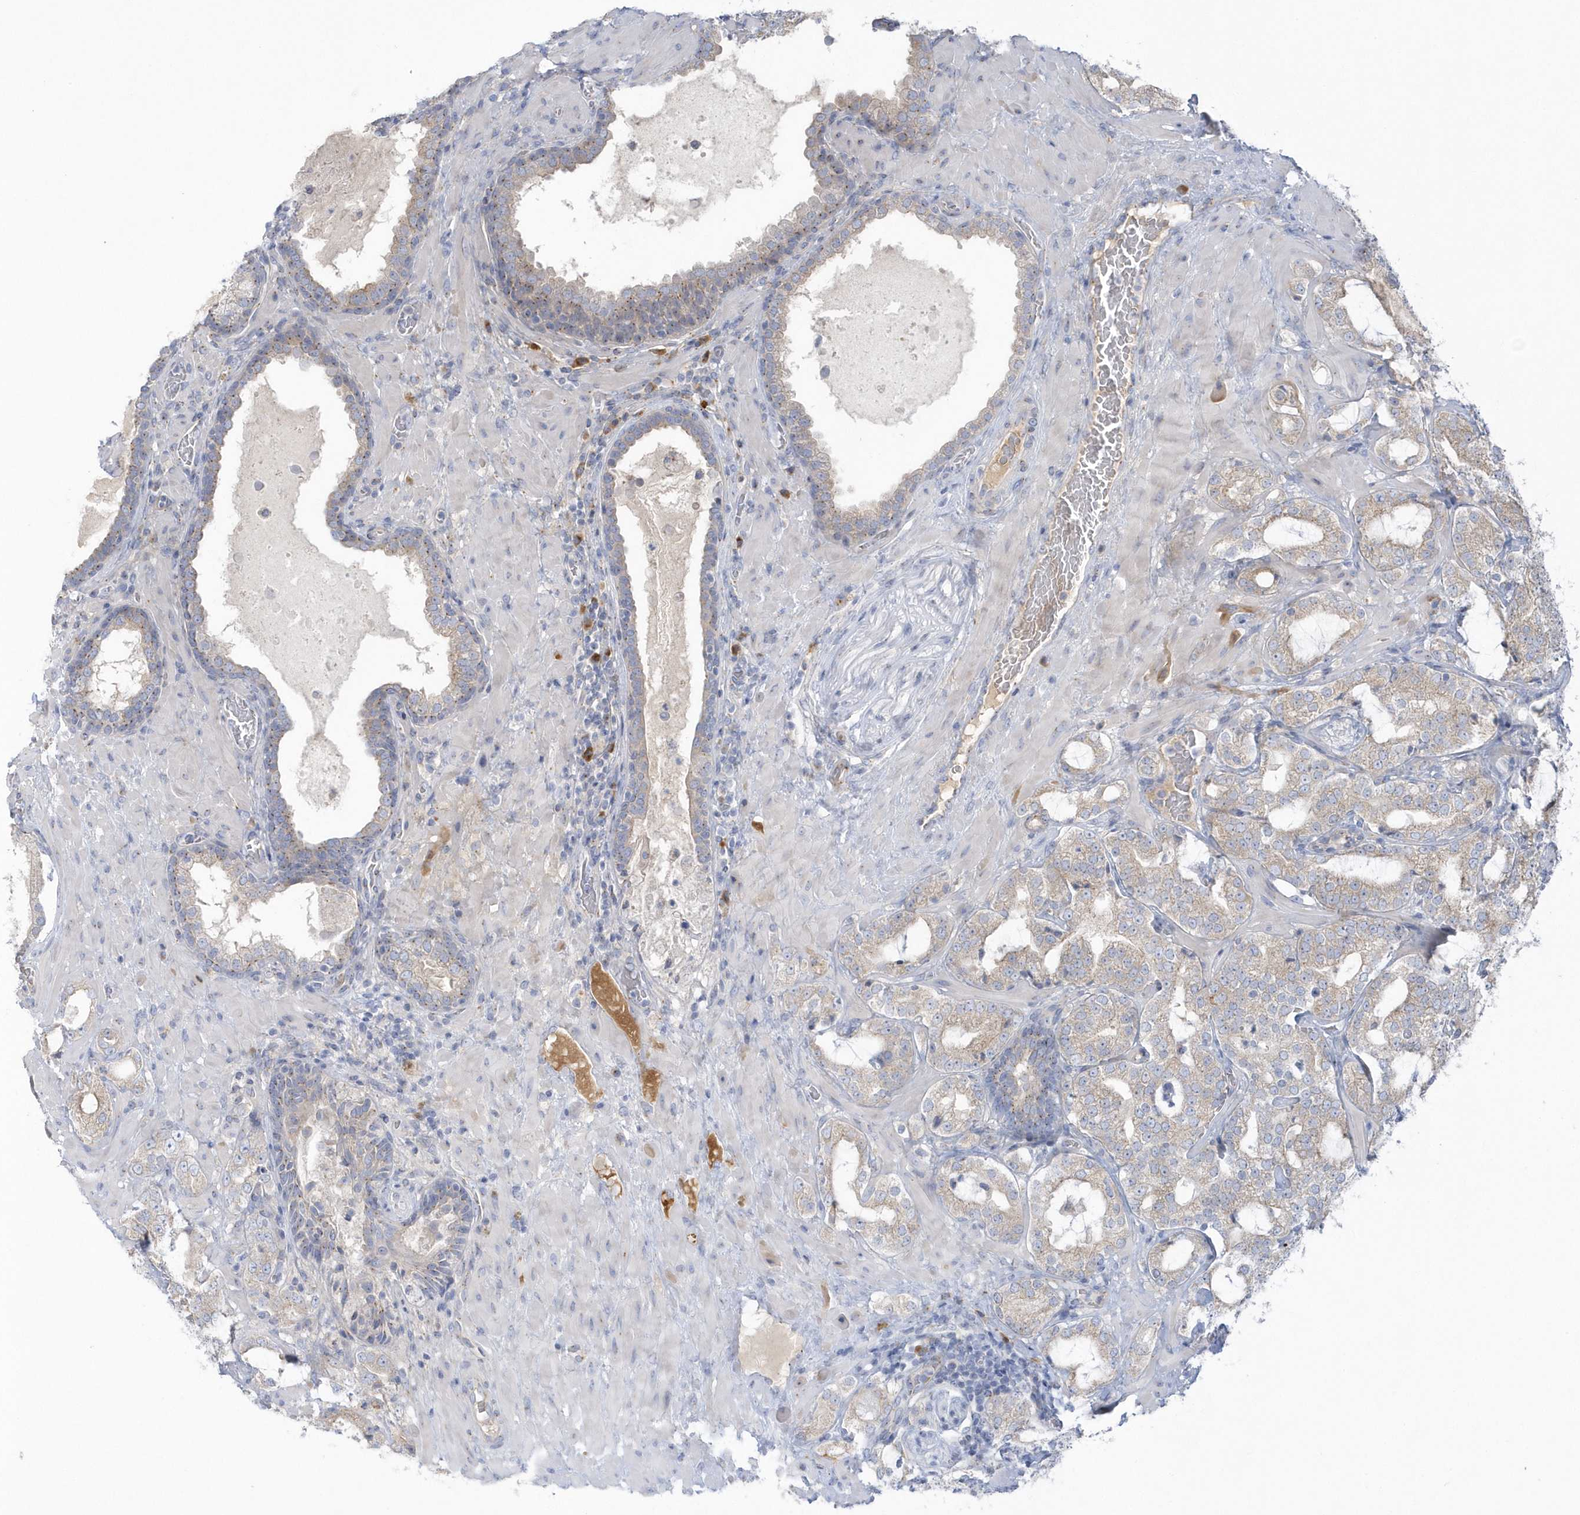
{"staining": {"intensity": "weak", "quantity": ">75%", "location": "cytoplasmic/membranous"}, "tissue": "prostate cancer", "cell_type": "Tumor cells", "image_type": "cancer", "snomed": [{"axis": "morphology", "description": "Adenocarcinoma, High grade"}, {"axis": "topography", "description": "Prostate"}], "caption": "High-magnification brightfield microscopy of prostate cancer (high-grade adenocarcinoma) stained with DAB (3,3'-diaminobenzidine) (brown) and counterstained with hematoxylin (blue). tumor cells exhibit weak cytoplasmic/membranous staining is present in about>75% of cells. The staining was performed using DAB to visualize the protein expression in brown, while the nuclei were stained in blue with hematoxylin (Magnification: 20x).", "gene": "SEMA3D", "patient": {"sex": "male", "age": 64}}